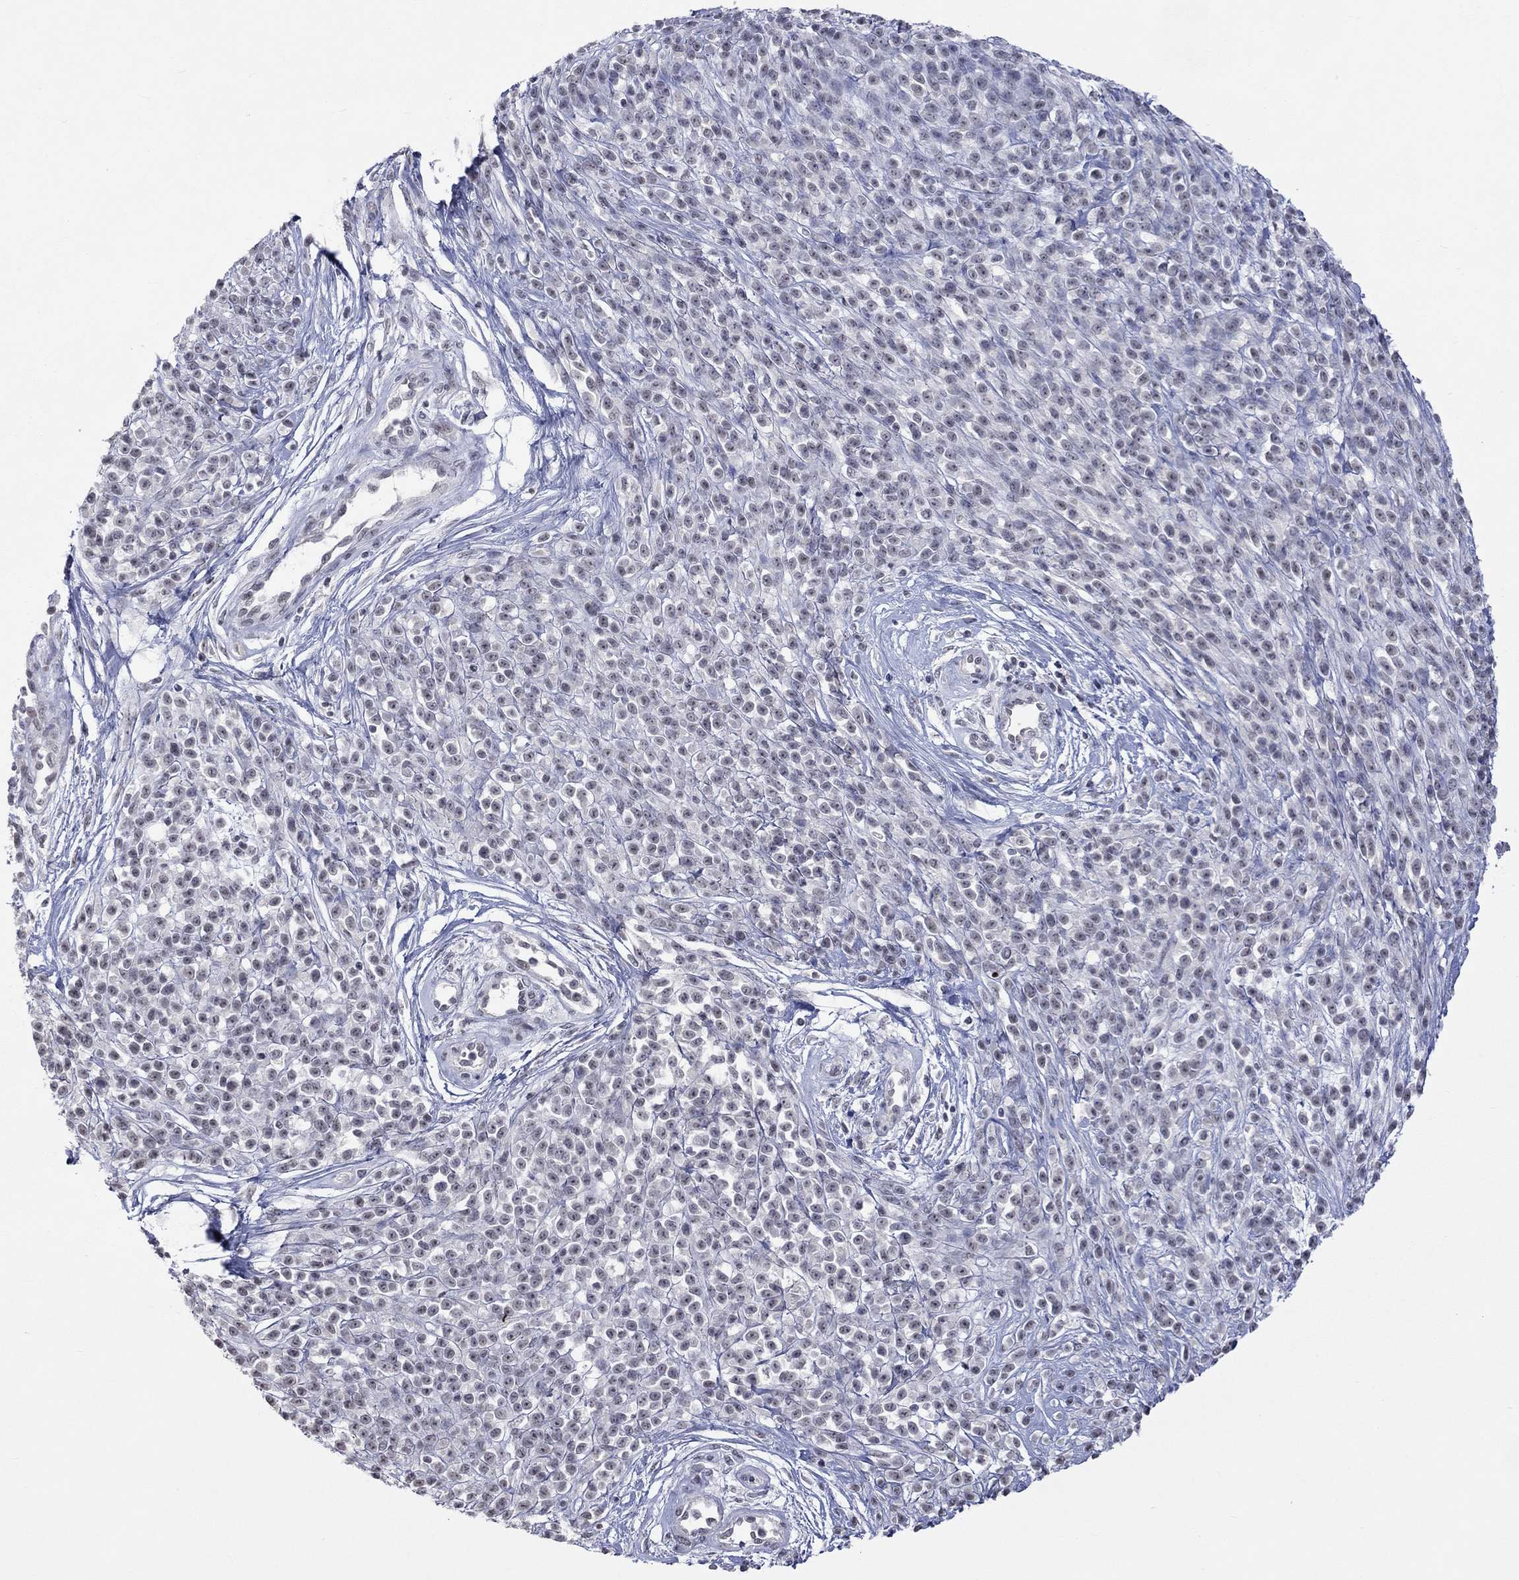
{"staining": {"intensity": "negative", "quantity": "none", "location": "none"}, "tissue": "melanoma", "cell_type": "Tumor cells", "image_type": "cancer", "snomed": [{"axis": "morphology", "description": "Malignant melanoma, NOS"}, {"axis": "topography", "description": "Skin"}, {"axis": "topography", "description": "Skin of trunk"}], "caption": "The histopathology image displays no significant positivity in tumor cells of melanoma.", "gene": "TMEM143", "patient": {"sex": "male", "age": 74}}